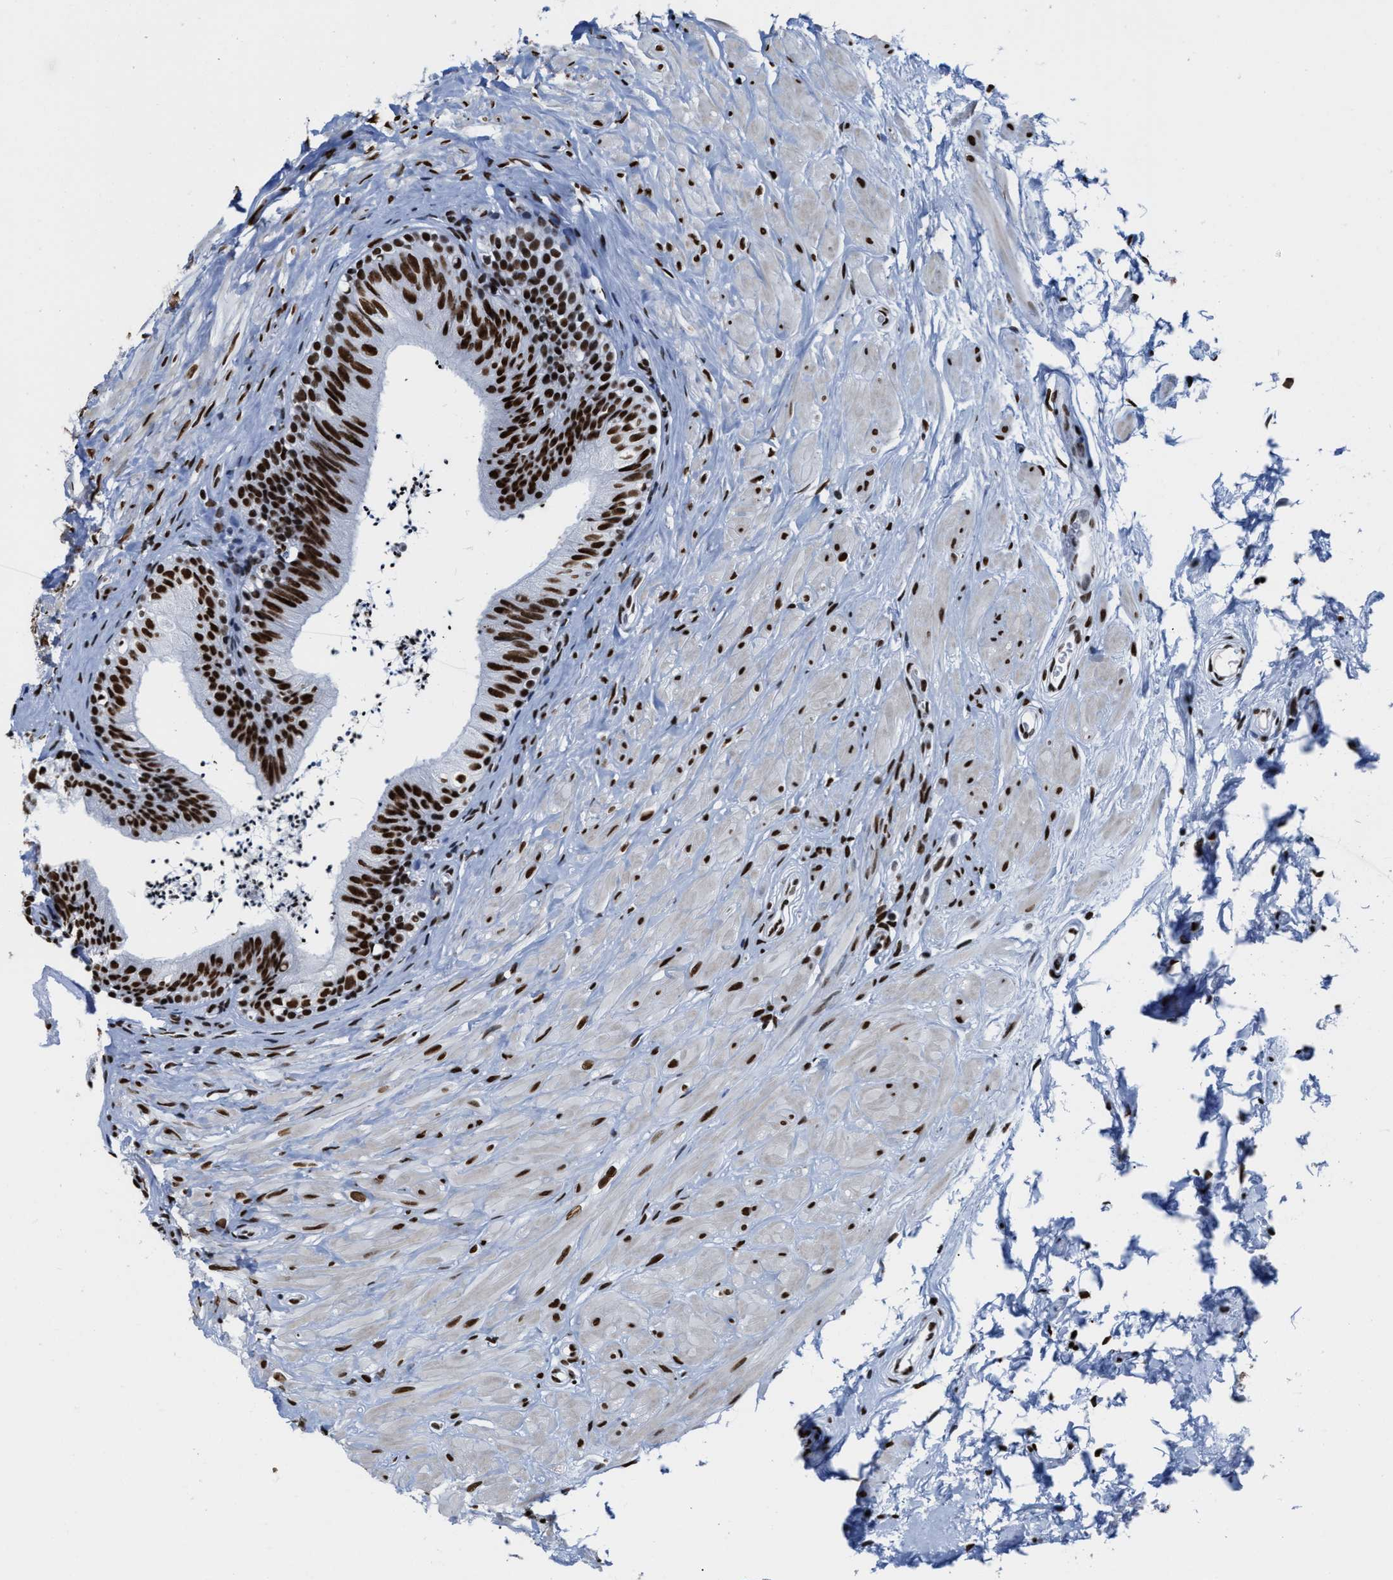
{"staining": {"intensity": "strong", "quantity": ">75%", "location": "nuclear"}, "tissue": "epididymis", "cell_type": "Glandular cells", "image_type": "normal", "snomed": [{"axis": "morphology", "description": "Normal tissue, NOS"}, {"axis": "topography", "description": "Epididymis"}], "caption": "Immunohistochemical staining of normal human epididymis exhibits >75% levels of strong nuclear protein staining in about >75% of glandular cells.", "gene": "SMARCC2", "patient": {"sex": "male", "age": 56}}